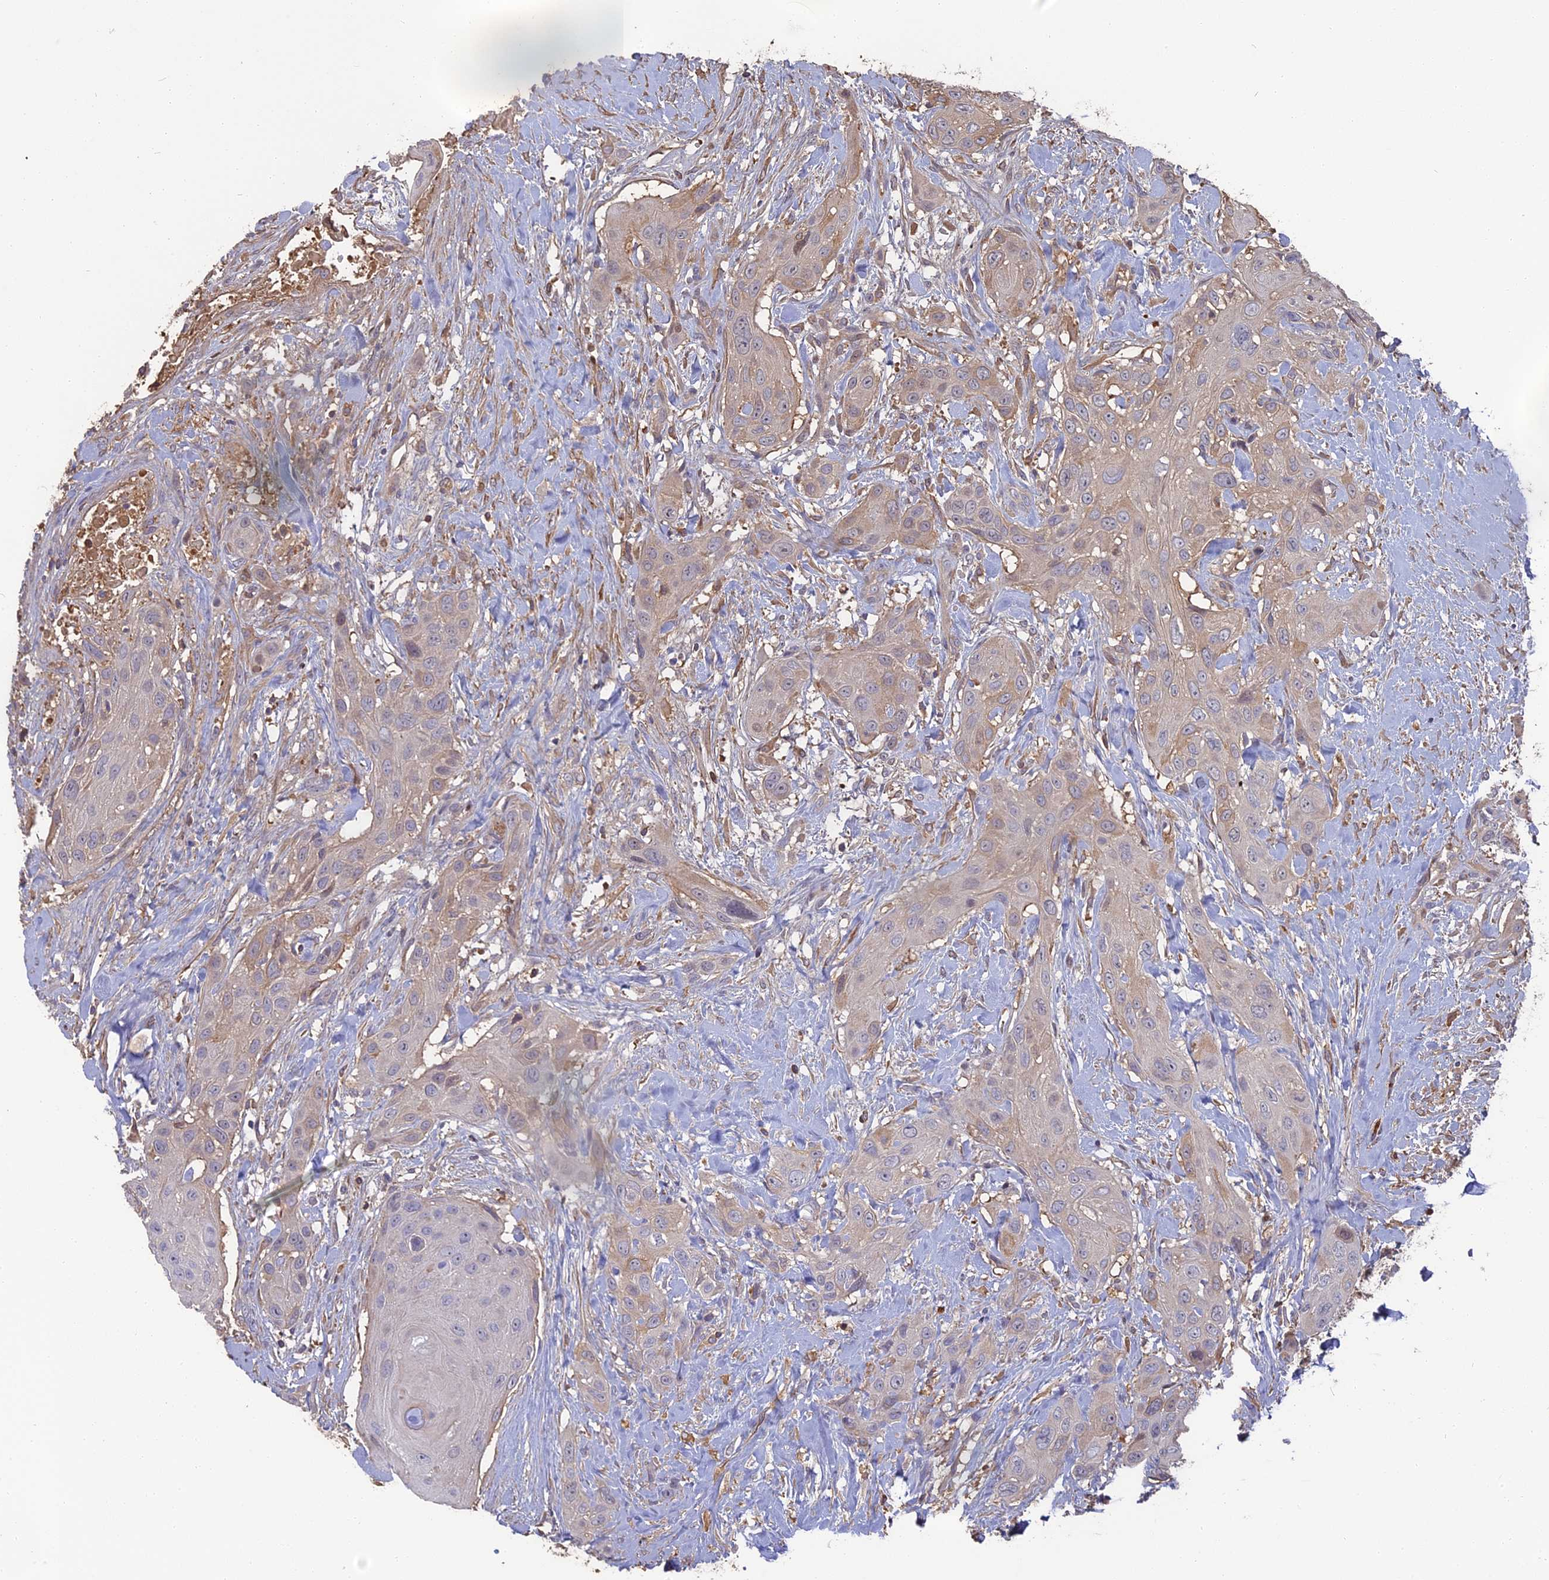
{"staining": {"intensity": "weak", "quantity": "25%-75%", "location": "cytoplasmic/membranous"}, "tissue": "head and neck cancer", "cell_type": "Tumor cells", "image_type": "cancer", "snomed": [{"axis": "morphology", "description": "Squamous cell carcinoma, NOS"}, {"axis": "topography", "description": "Head-Neck"}], "caption": "The histopathology image reveals immunohistochemical staining of squamous cell carcinoma (head and neck). There is weak cytoplasmic/membranous staining is present in about 25%-75% of tumor cells.", "gene": "ERMAP", "patient": {"sex": "male", "age": 81}}